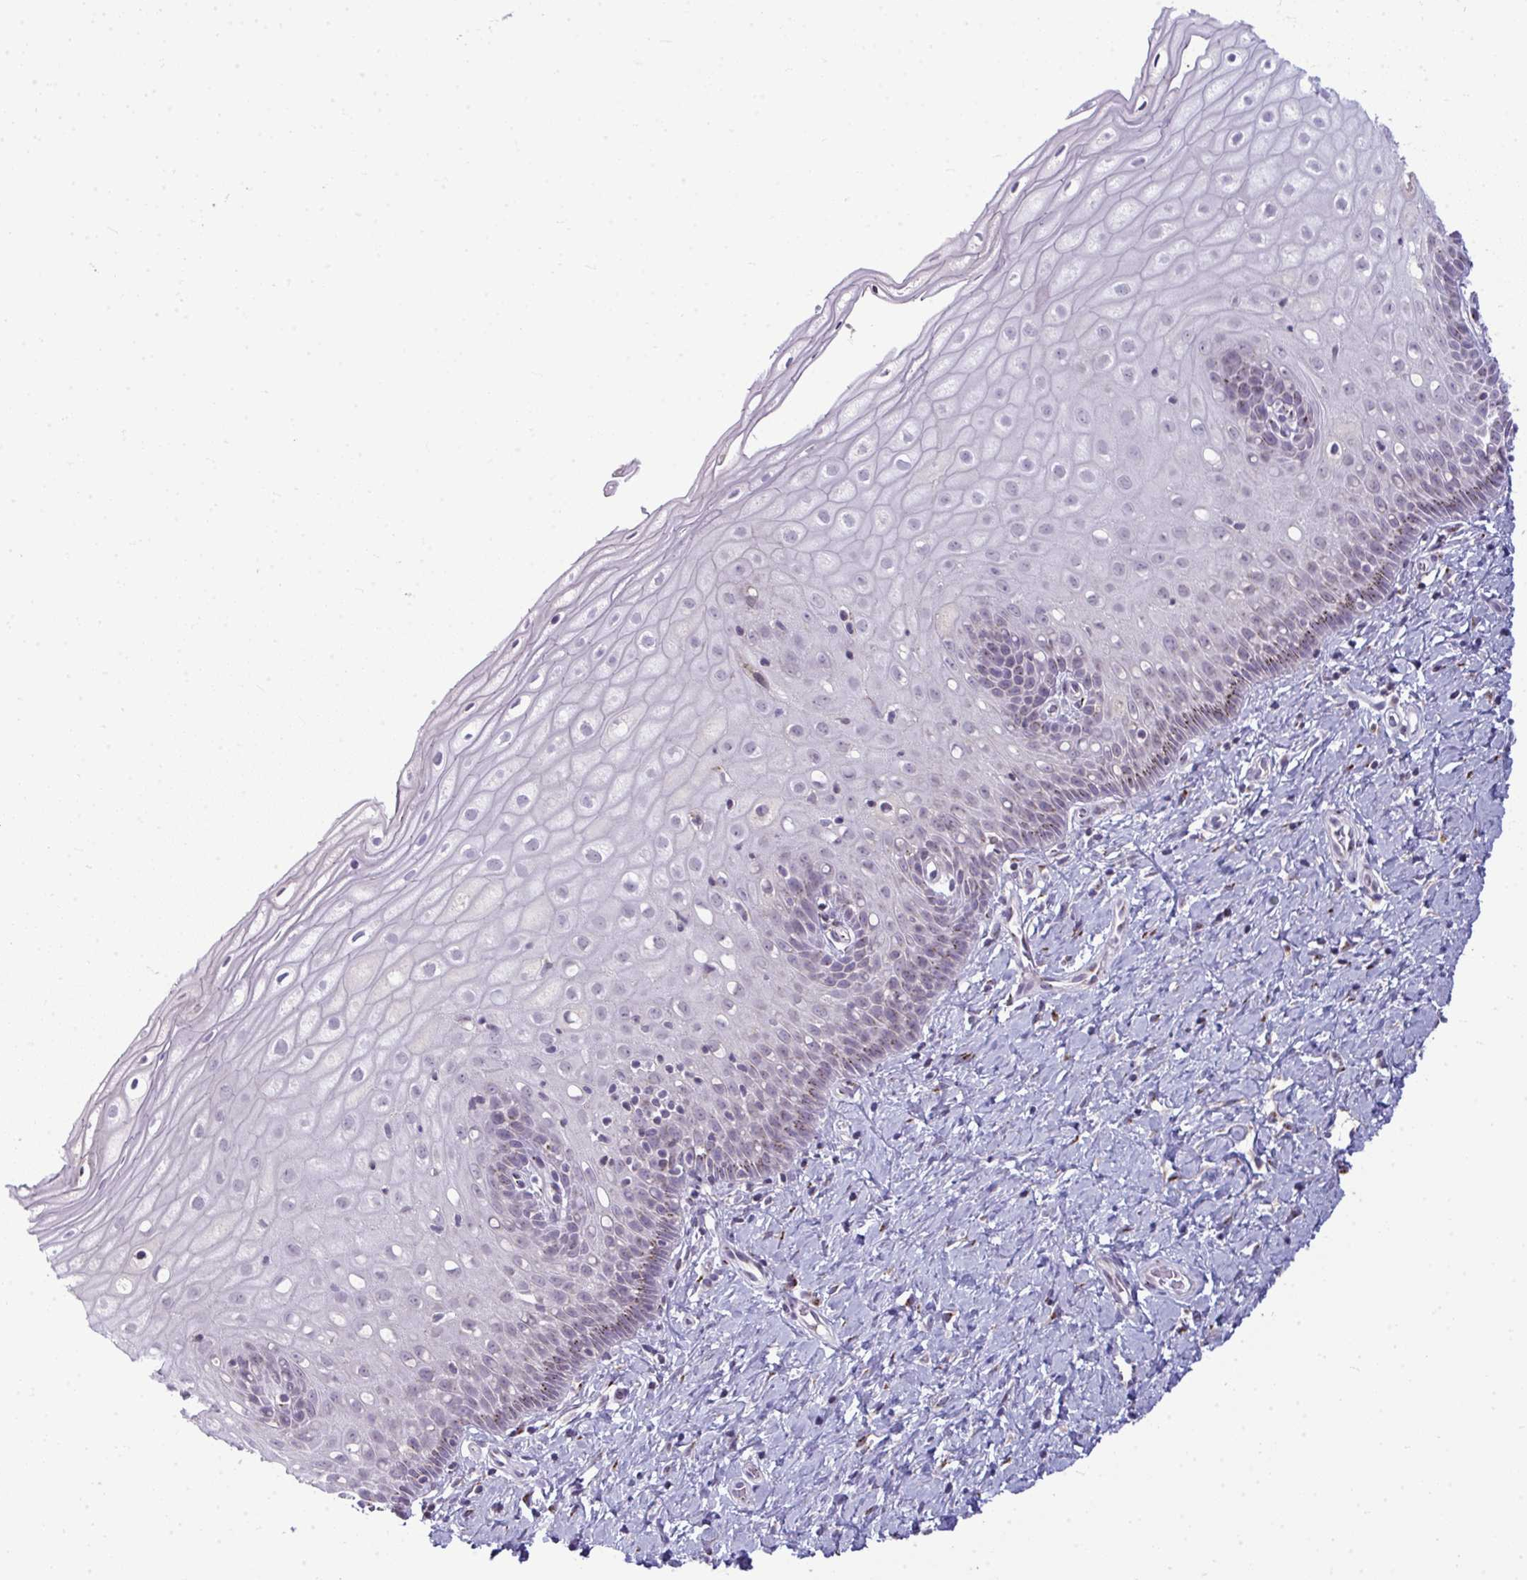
{"staining": {"intensity": "negative", "quantity": "none", "location": "none"}, "tissue": "cervix", "cell_type": "Glandular cells", "image_type": "normal", "snomed": [{"axis": "morphology", "description": "Normal tissue, NOS"}, {"axis": "topography", "description": "Cervix"}], "caption": "Normal cervix was stained to show a protein in brown. There is no significant staining in glandular cells.", "gene": "DTX4", "patient": {"sex": "female", "age": 37}}